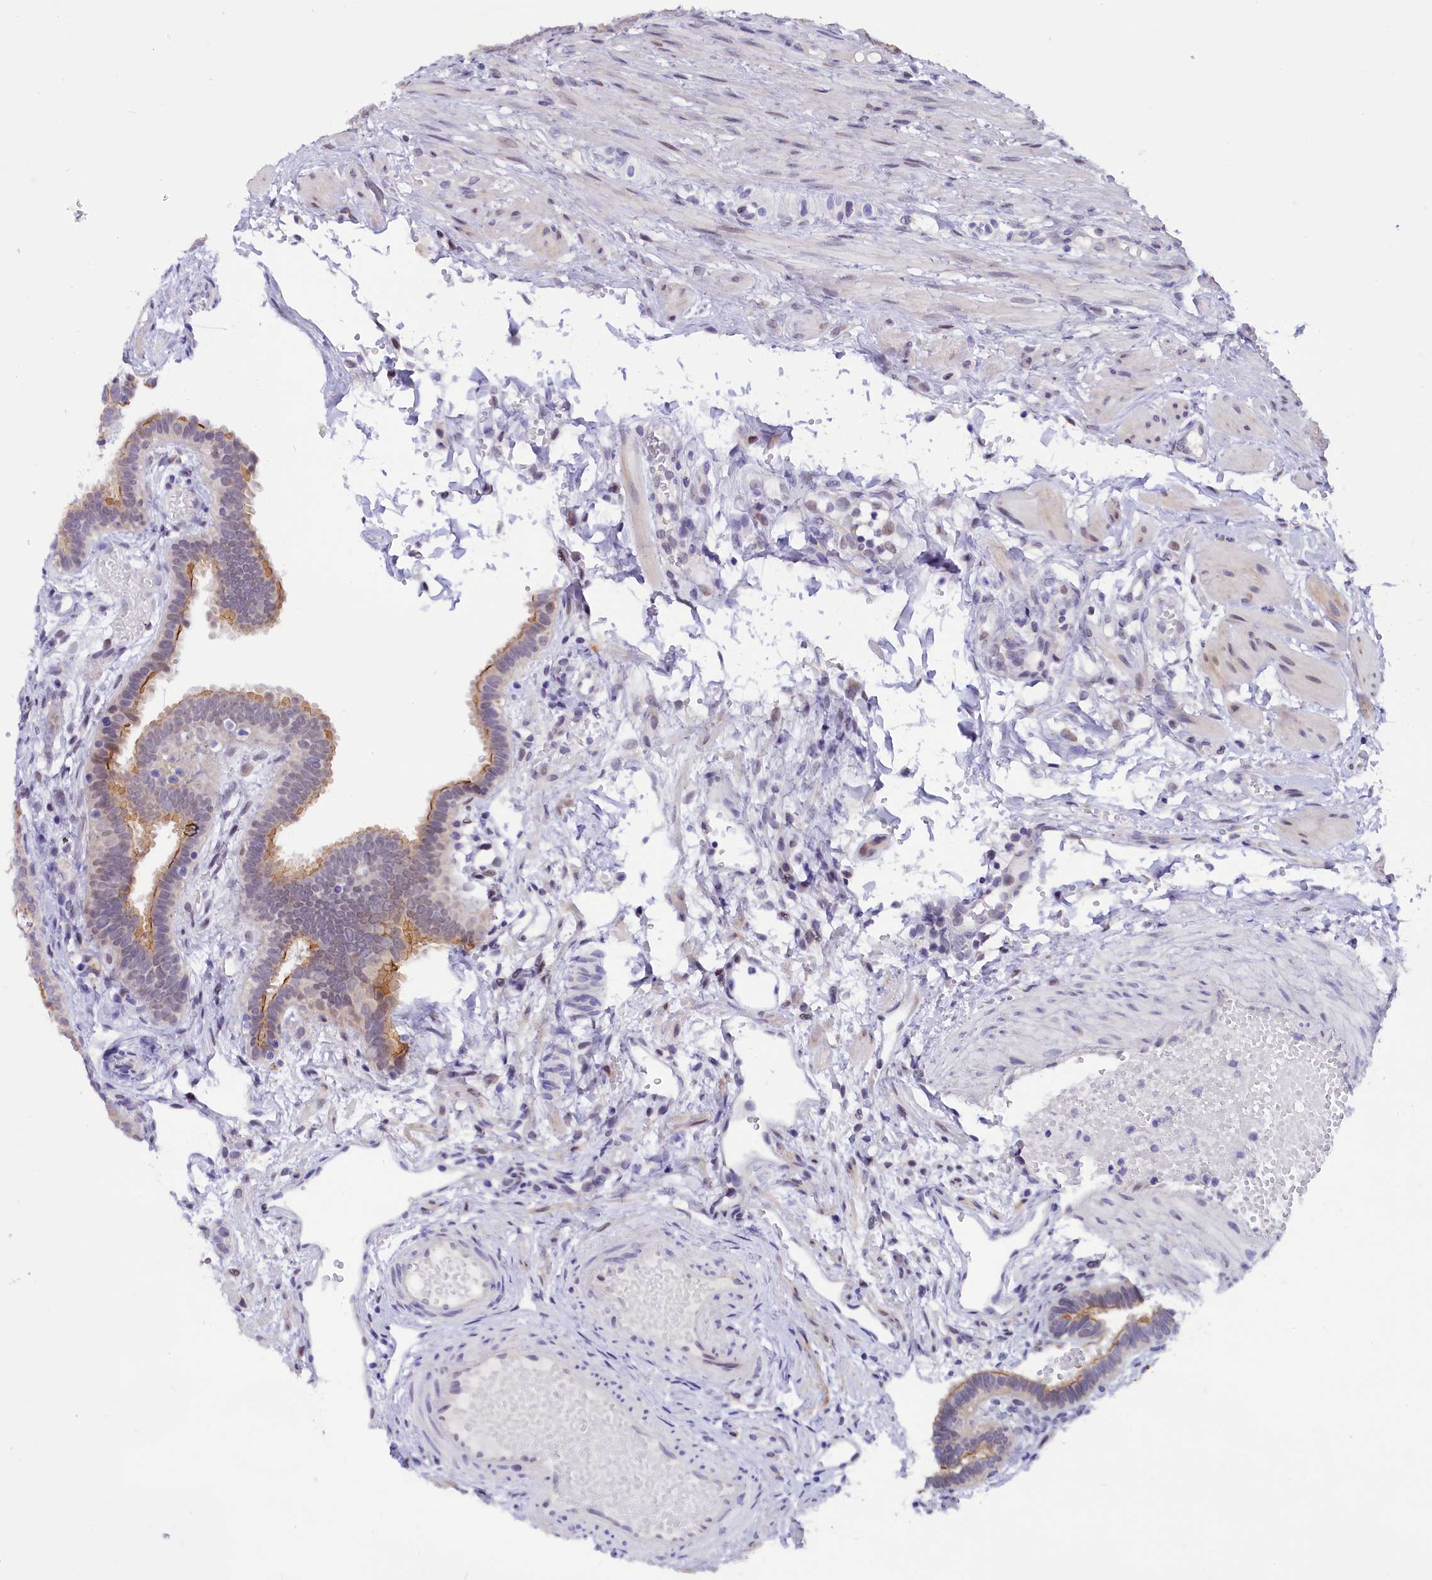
{"staining": {"intensity": "moderate", "quantity": "25%-75%", "location": "cytoplasmic/membranous,nuclear"}, "tissue": "fallopian tube", "cell_type": "Glandular cells", "image_type": "normal", "snomed": [{"axis": "morphology", "description": "Normal tissue, NOS"}, {"axis": "topography", "description": "Fallopian tube"}], "caption": "Fallopian tube was stained to show a protein in brown. There is medium levels of moderate cytoplasmic/membranous,nuclear expression in about 25%-75% of glandular cells. The staining was performed using DAB to visualize the protein expression in brown, while the nuclei were stained in blue with hematoxylin (Magnification: 20x).", "gene": "OSGEP", "patient": {"sex": "female", "age": 37}}